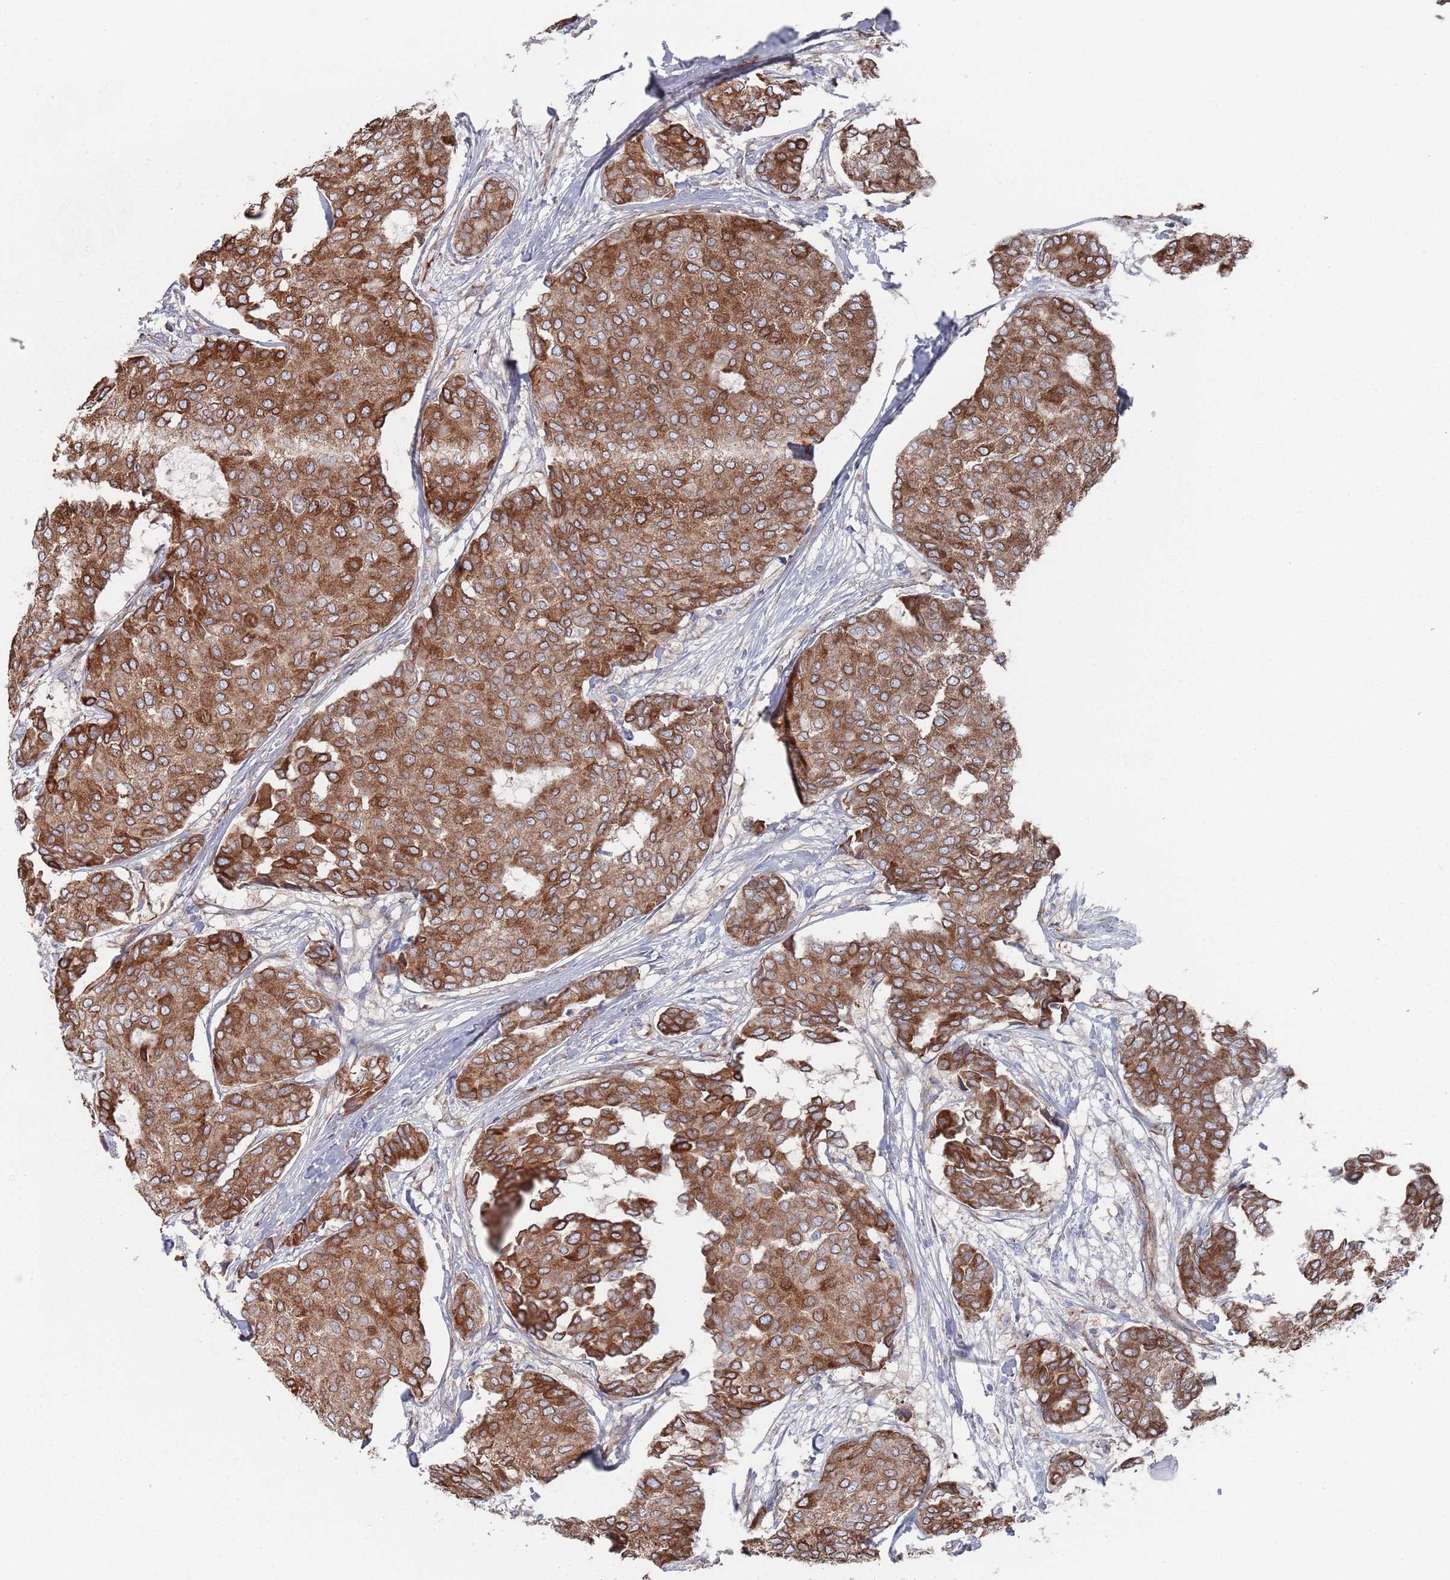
{"staining": {"intensity": "strong", "quantity": ">75%", "location": "cytoplasmic/membranous"}, "tissue": "breast cancer", "cell_type": "Tumor cells", "image_type": "cancer", "snomed": [{"axis": "morphology", "description": "Duct carcinoma"}, {"axis": "topography", "description": "Breast"}], "caption": "Breast cancer (infiltrating ductal carcinoma) was stained to show a protein in brown. There is high levels of strong cytoplasmic/membranous staining in approximately >75% of tumor cells. The protein of interest is stained brown, and the nuclei are stained in blue (DAB IHC with brightfield microscopy, high magnification).", "gene": "CCDC106", "patient": {"sex": "female", "age": 75}}